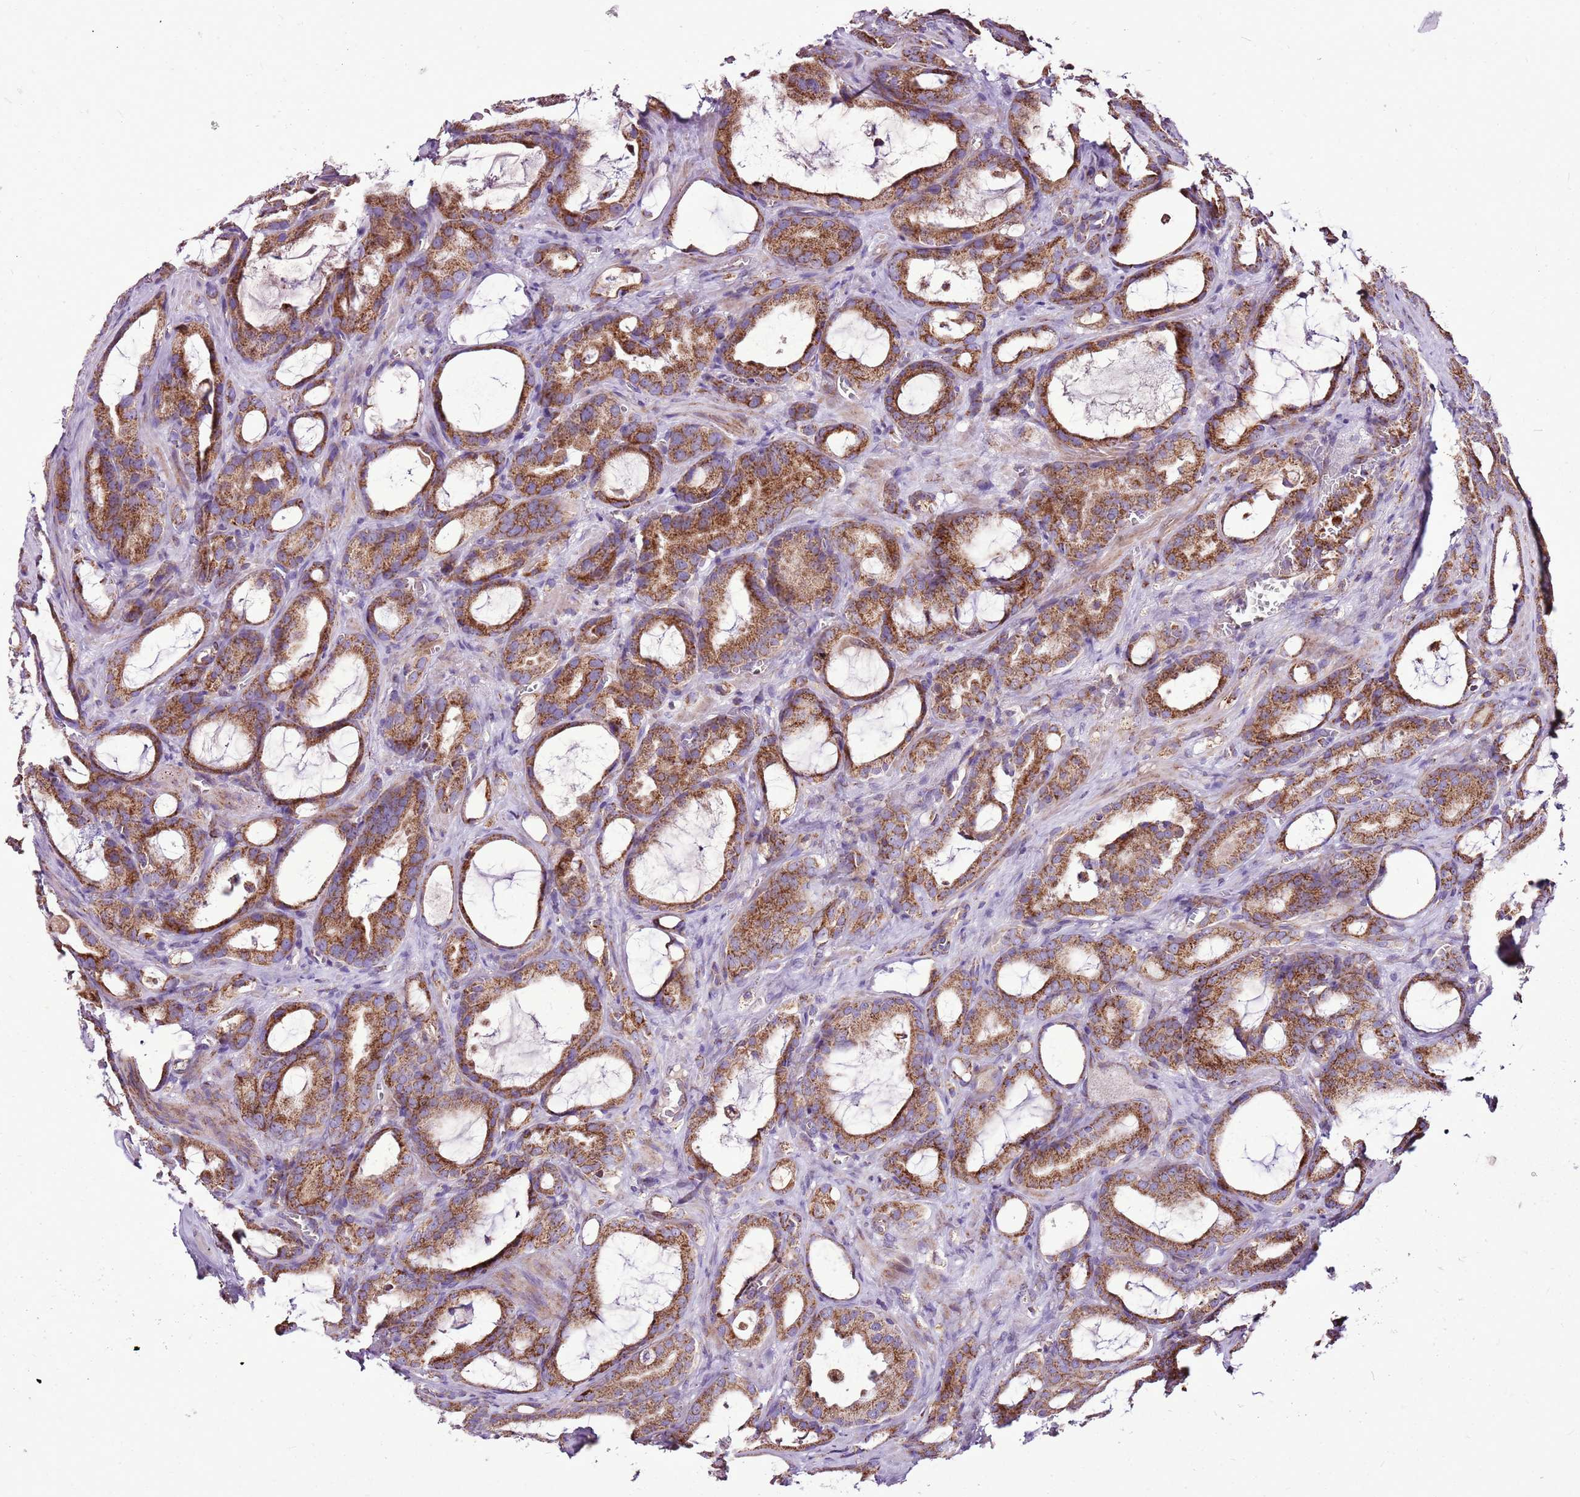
{"staining": {"intensity": "moderate", "quantity": ">75%", "location": "cytoplasmic/membranous"}, "tissue": "prostate cancer", "cell_type": "Tumor cells", "image_type": "cancer", "snomed": [{"axis": "morphology", "description": "Adenocarcinoma, High grade"}, {"axis": "topography", "description": "Prostate"}], "caption": "IHC staining of adenocarcinoma (high-grade) (prostate), which reveals medium levels of moderate cytoplasmic/membranous staining in approximately >75% of tumor cells indicating moderate cytoplasmic/membranous protein staining. The staining was performed using DAB (3,3'-diaminobenzidine) (brown) for protein detection and nuclei were counterstained in hematoxylin (blue).", "gene": "GCDH", "patient": {"sex": "male", "age": 72}}